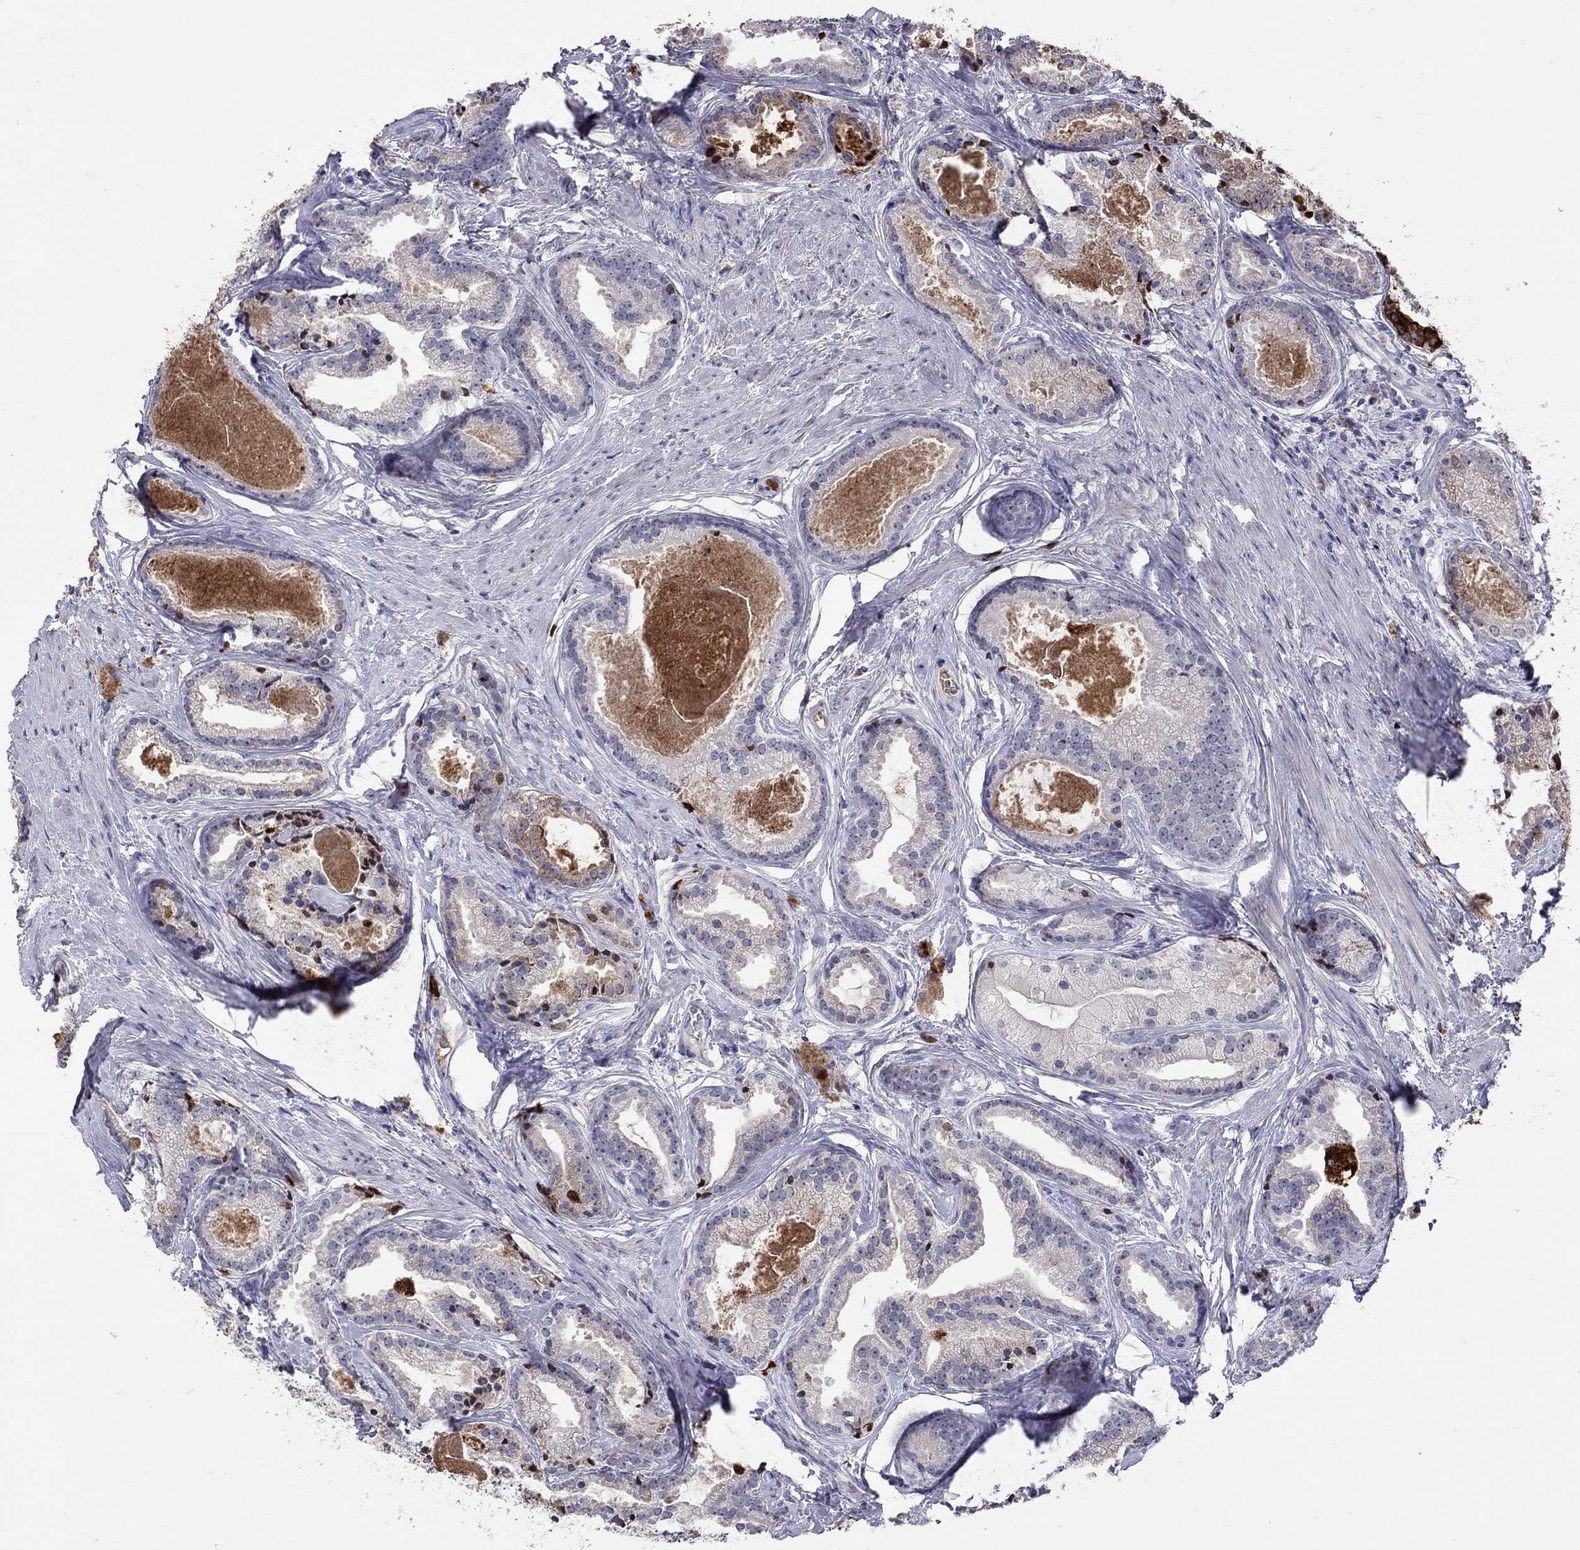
{"staining": {"intensity": "strong", "quantity": "<25%", "location": "cytoplasmic/membranous"}, "tissue": "prostate cancer", "cell_type": "Tumor cells", "image_type": "cancer", "snomed": [{"axis": "morphology", "description": "Adenocarcinoma, NOS"}, {"axis": "morphology", "description": "Adenocarcinoma, High grade"}, {"axis": "topography", "description": "Prostate"}], "caption": "A medium amount of strong cytoplasmic/membranous expression is appreciated in about <25% of tumor cells in high-grade adenocarcinoma (prostate) tissue. Nuclei are stained in blue.", "gene": "SERPINA3", "patient": {"sex": "male", "age": 64}}